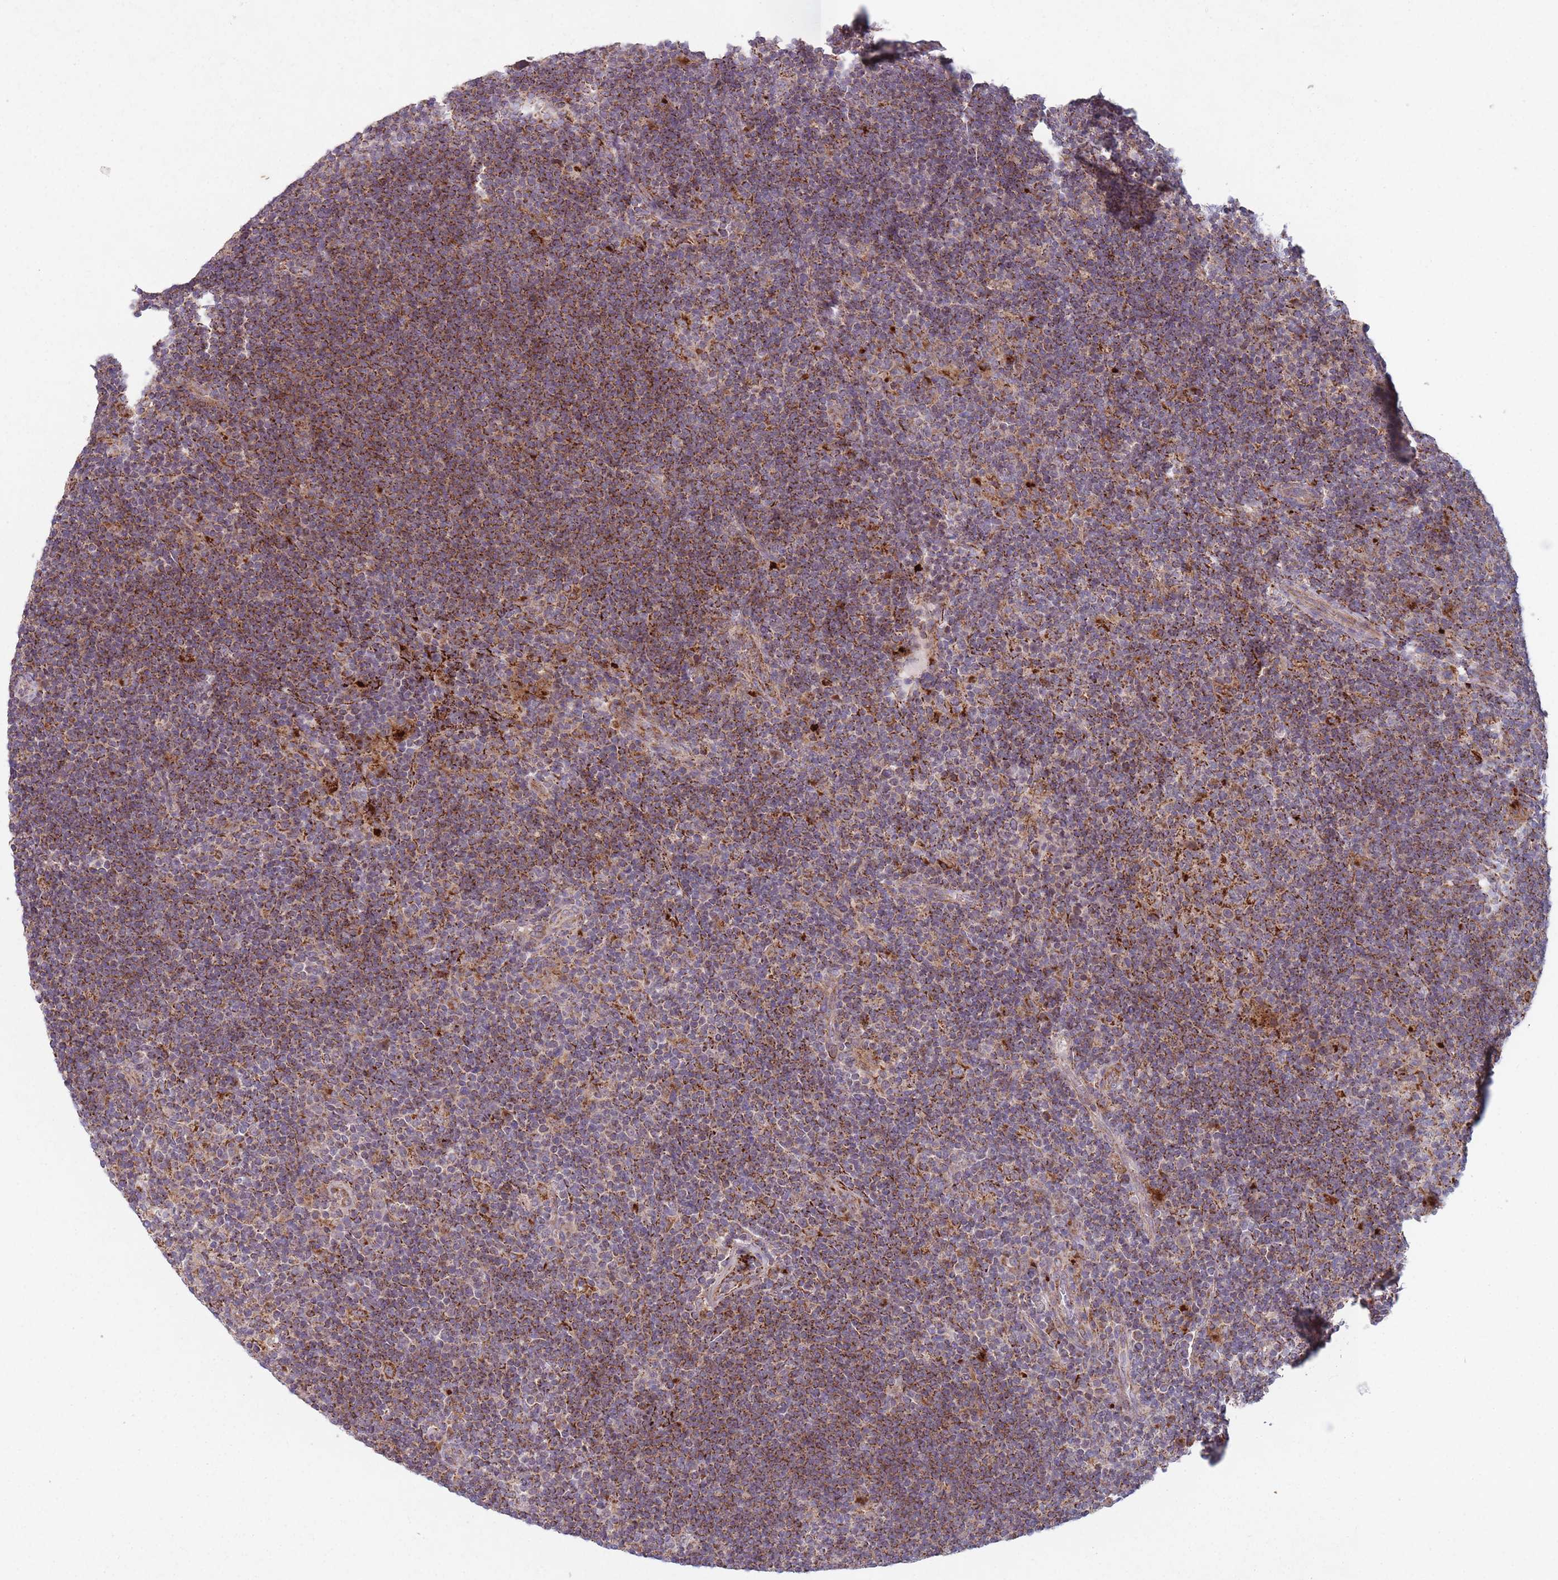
{"staining": {"intensity": "moderate", "quantity": ">75%", "location": "cytoplasmic/membranous"}, "tissue": "lymphoma", "cell_type": "Tumor cells", "image_type": "cancer", "snomed": [{"axis": "morphology", "description": "Hodgkin's disease, NOS"}, {"axis": "topography", "description": "Lymph node"}], "caption": "Moderate cytoplasmic/membranous staining is present in approximately >75% of tumor cells in lymphoma.", "gene": "OR10Q1", "patient": {"sex": "female", "age": 57}}